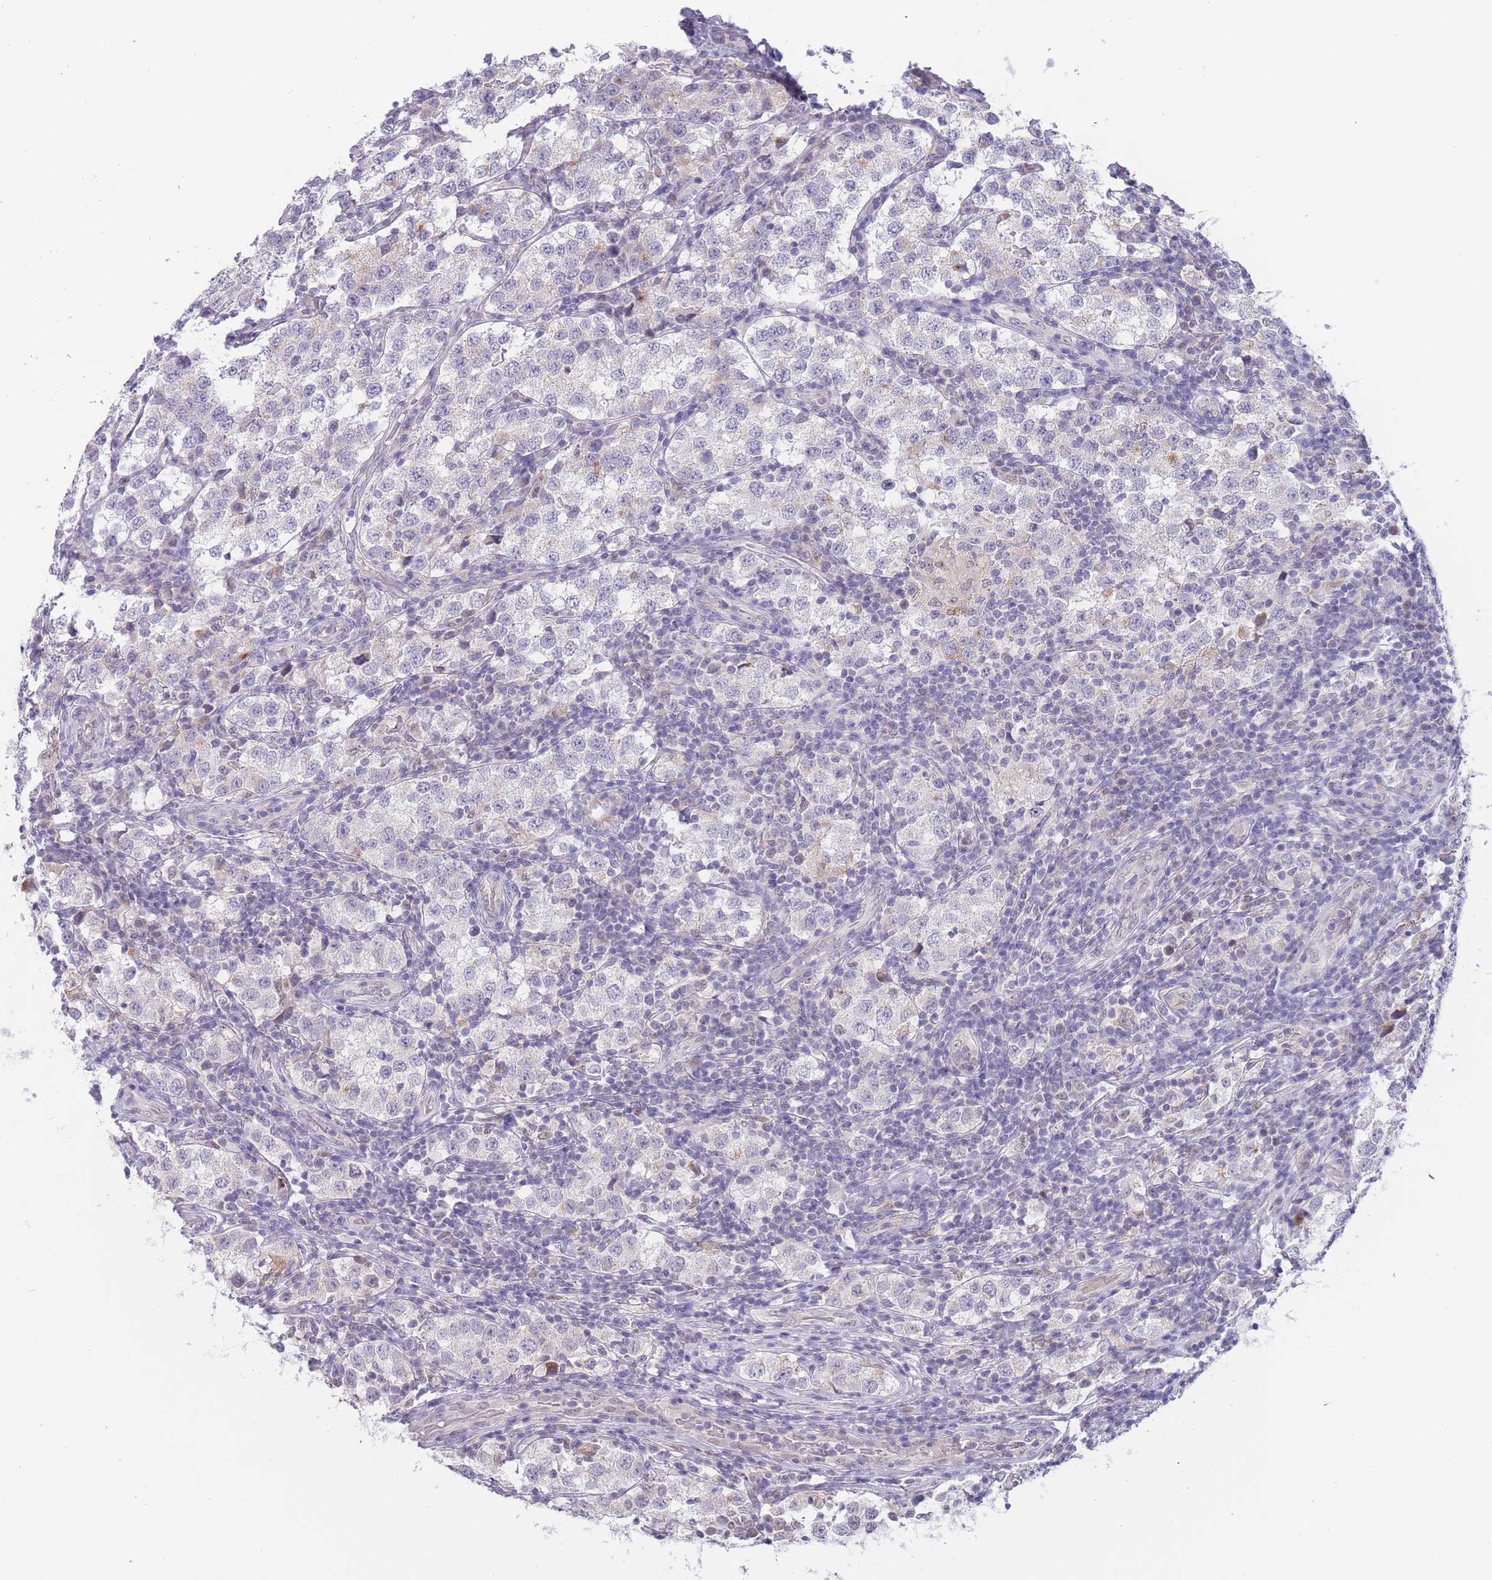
{"staining": {"intensity": "negative", "quantity": "none", "location": "none"}, "tissue": "testis cancer", "cell_type": "Tumor cells", "image_type": "cancer", "snomed": [{"axis": "morphology", "description": "Seminoma, NOS"}, {"axis": "topography", "description": "Testis"}], "caption": "Immunohistochemical staining of seminoma (testis) demonstrates no significant positivity in tumor cells.", "gene": "GOLGA6L25", "patient": {"sex": "male", "age": 34}}